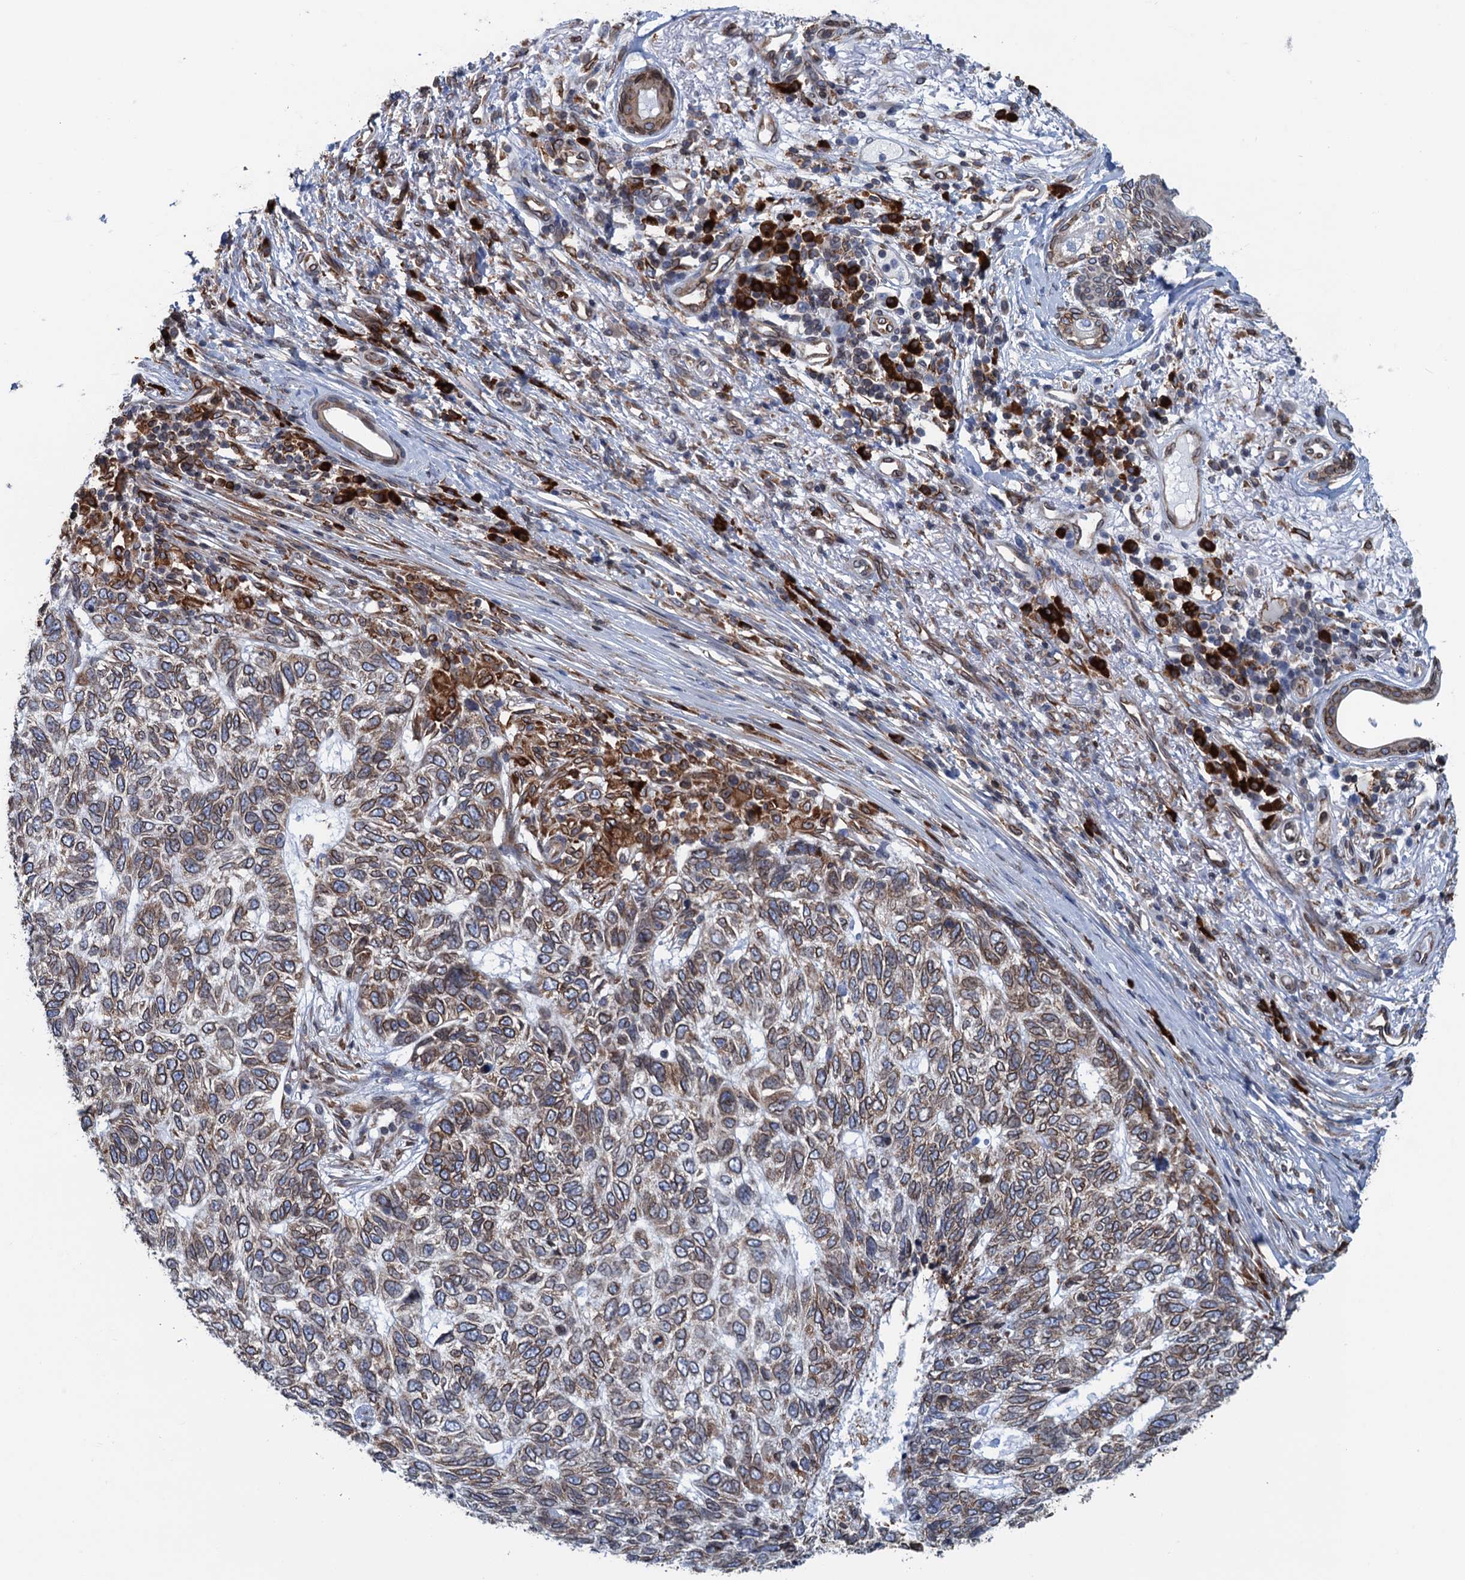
{"staining": {"intensity": "weak", "quantity": ">75%", "location": "cytoplasmic/membranous"}, "tissue": "skin cancer", "cell_type": "Tumor cells", "image_type": "cancer", "snomed": [{"axis": "morphology", "description": "Basal cell carcinoma"}, {"axis": "topography", "description": "Skin"}], "caption": "Protein positivity by immunohistochemistry shows weak cytoplasmic/membranous expression in approximately >75% of tumor cells in basal cell carcinoma (skin).", "gene": "TMEM205", "patient": {"sex": "female", "age": 65}}